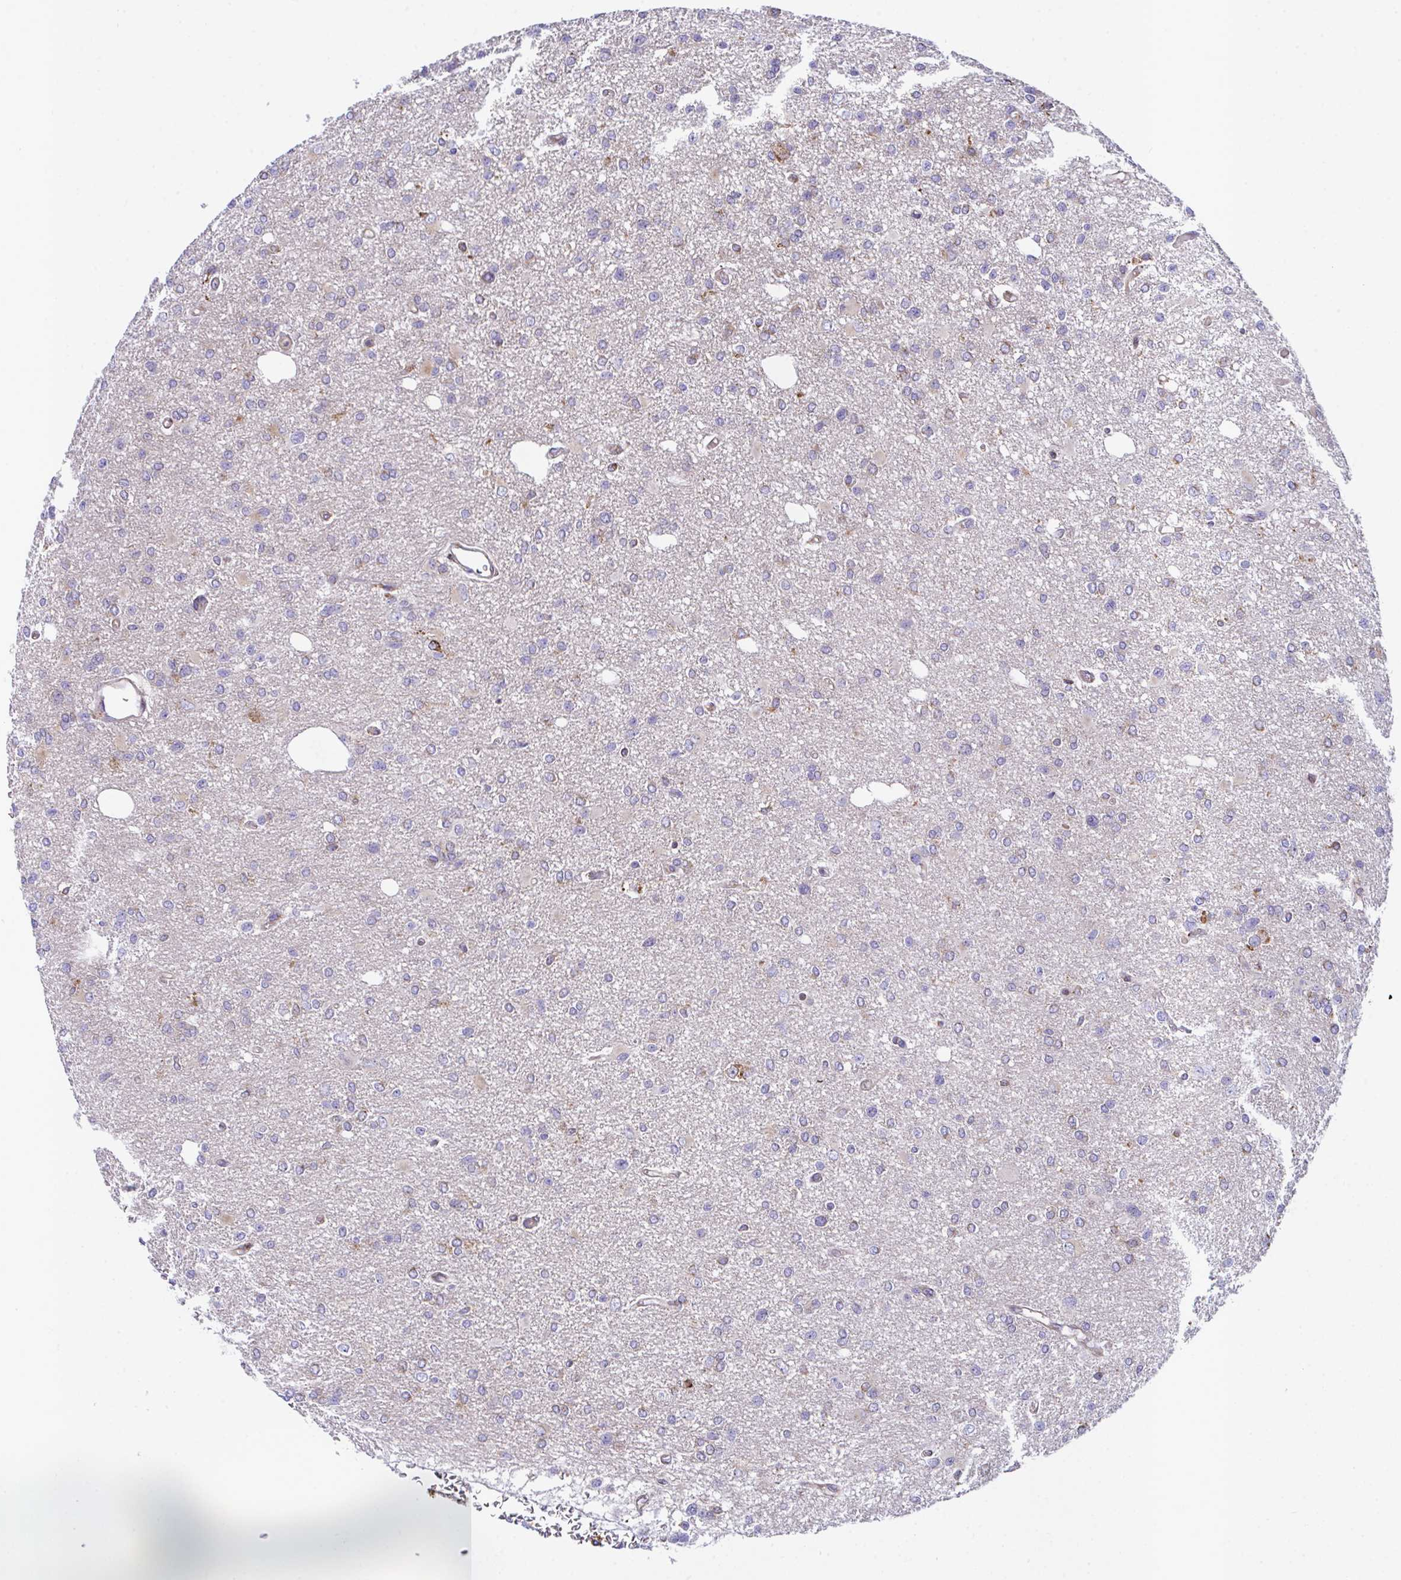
{"staining": {"intensity": "moderate", "quantity": "<25%", "location": "cytoplasmic/membranous"}, "tissue": "glioma", "cell_type": "Tumor cells", "image_type": "cancer", "snomed": [{"axis": "morphology", "description": "Glioma, malignant, Low grade"}, {"axis": "topography", "description": "Brain"}], "caption": "Immunohistochemical staining of glioma displays low levels of moderate cytoplasmic/membranous expression in about <25% of tumor cells.", "gene": "PEAK3", "patient": {"sex": "male", "age": 26}}